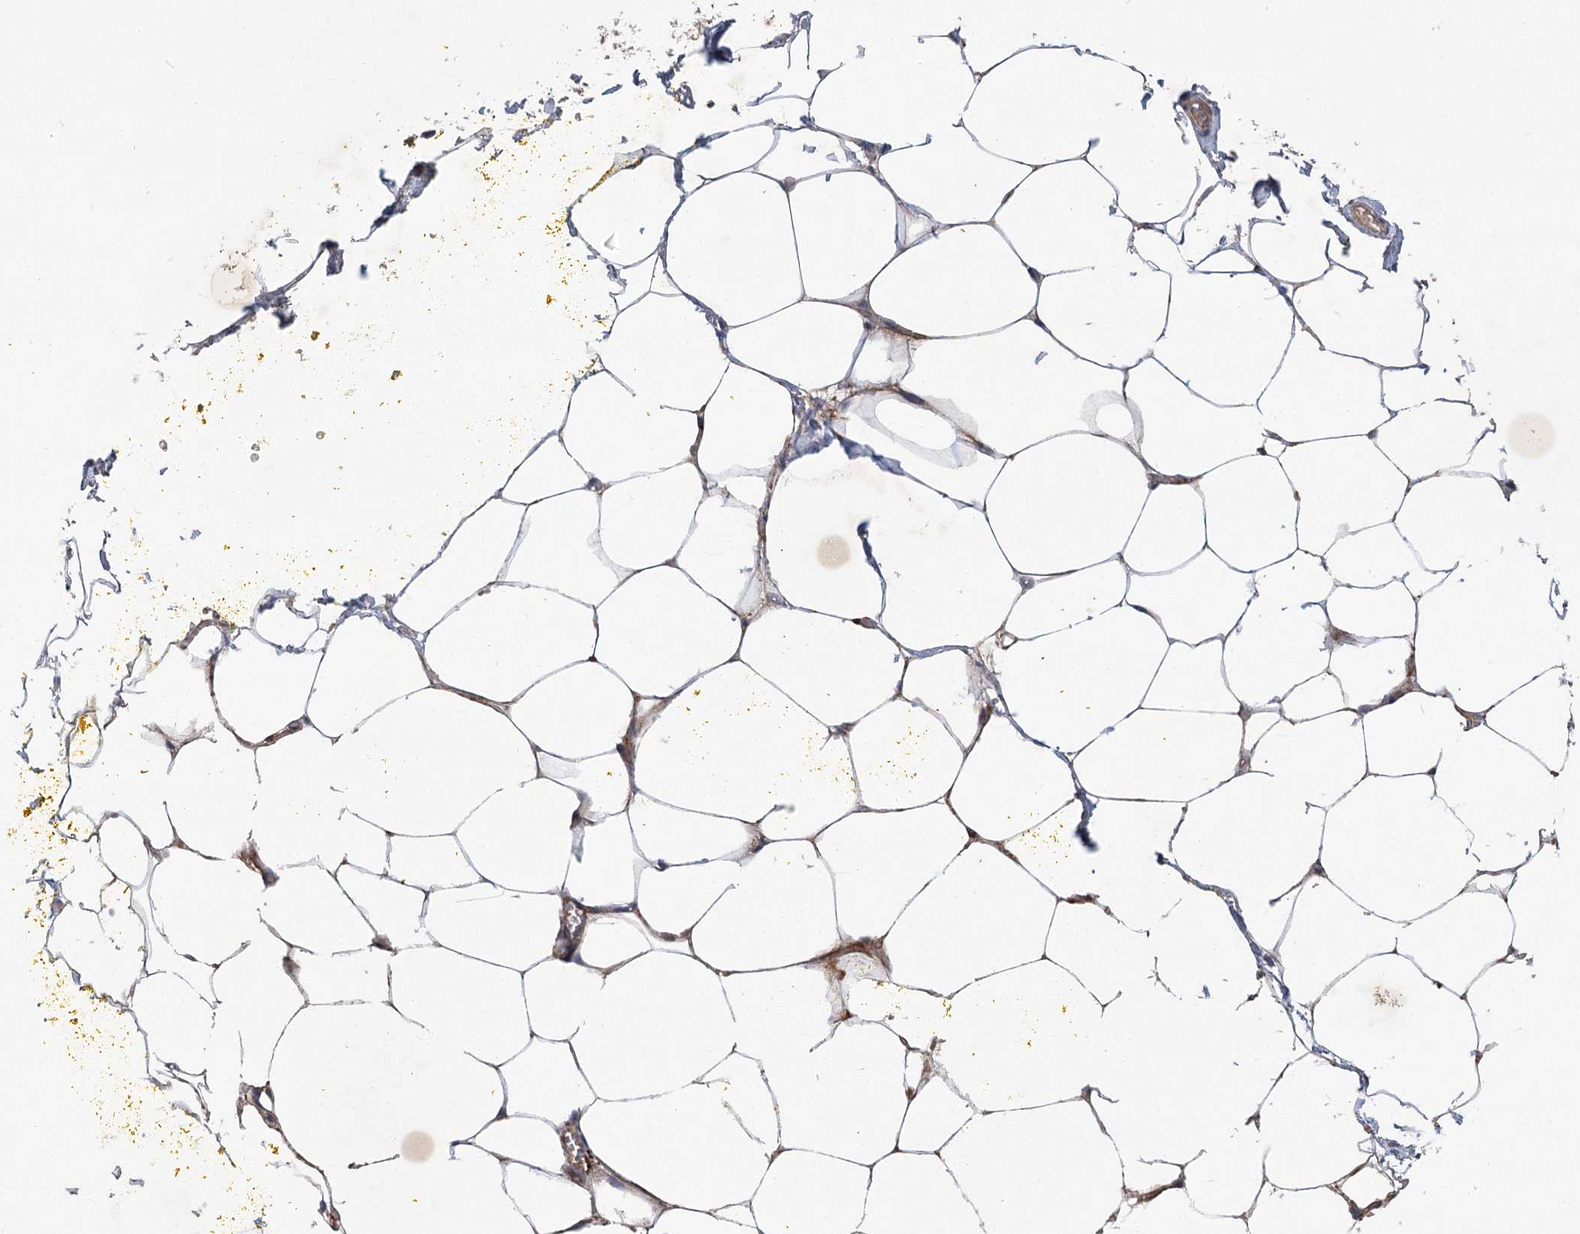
{"staining": {"intensity": "weak", "quantity": ">75%", "location": "cytoplasmic/membranous"}, "tissue": "adipose tissue", "cell_type": "Adipocytes", "image_type": "normal", "snomed": [{"axis": "morphology", "description": "Normal tissue, NOS"}, {"axis": "morphology", "description": "Adenocarcinoma, Low grade"}, {"axis": "topography", "description": "Prostate"}, {"axis": "topography", "description": "Peripheral nerve tissue"}], "caption": "Immunohistochemistry image of normal adipose tissue: adipose tissue stained using immunohistochemistry (IHC) reveals low levels of weak protein expression localized specifically in the cytoplasmic/membranous of adipocytes, appearing as a cytoplasmic/membranous brown color.", "gene": "METTL24", "patient": {"sex": "male", "age": 63}}